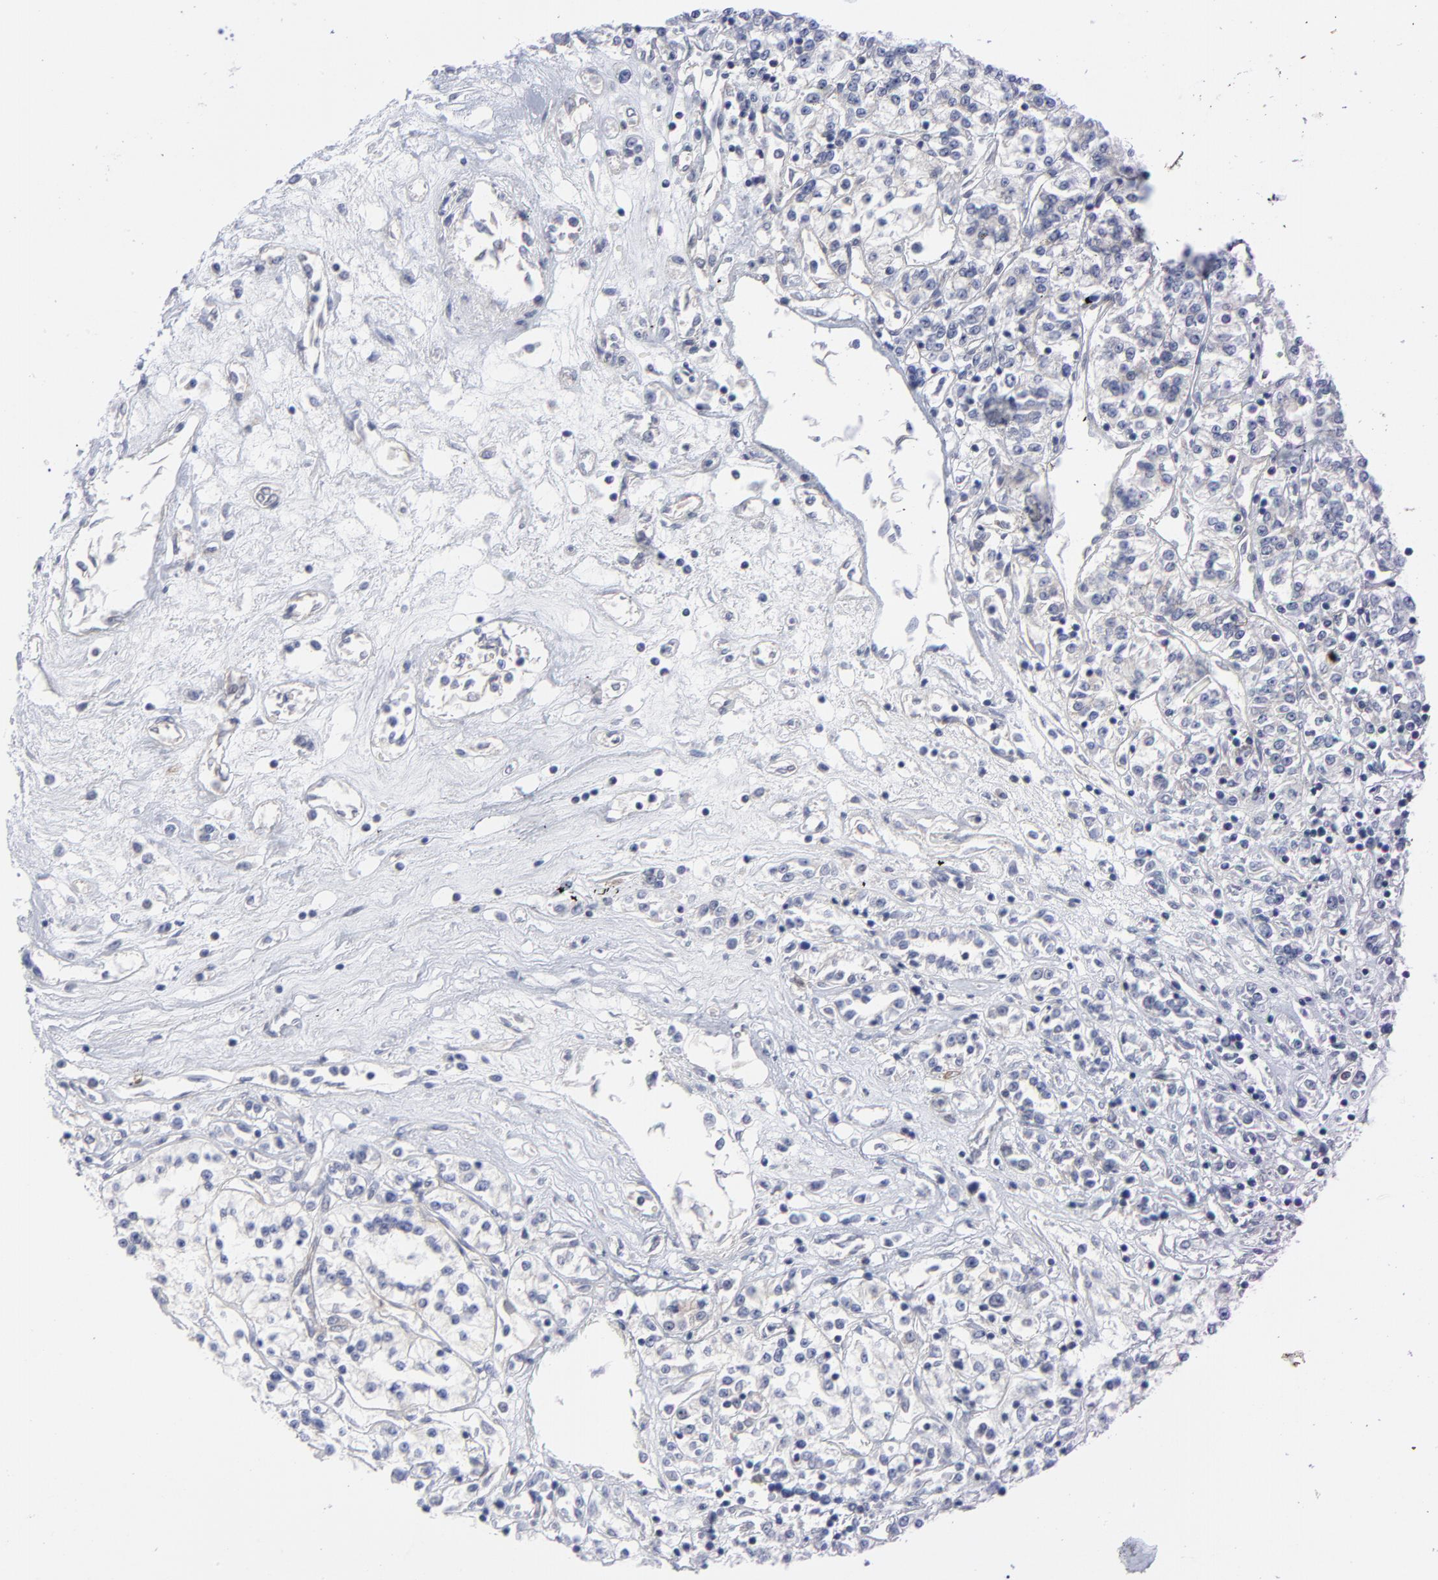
{"staining": {"intensity": "negative", "quantity": "none", "location": "none"}, "tissue": "renal cancer", "cell_type": "Tumor cells", "image_type": "cancer", "snomed": [{"axis": "morphology", "description": "Adenocarcinoma, NOS"}, {"axis": "topography", "description": "Kidney"}], "caption": "Immunohistochemistry (IHC) of renal adenocarcinoma exhibits no positivity in tumor cells. Brightfield microscopy of immunohistochemistry (IHC) stained with DAB (3,3'-diaminobenzidine) (brown) and hematoxylin (blue), captured at high magnification.", "gene": "NFKBIA", "patient": {"sex": "female", "age": 76}}